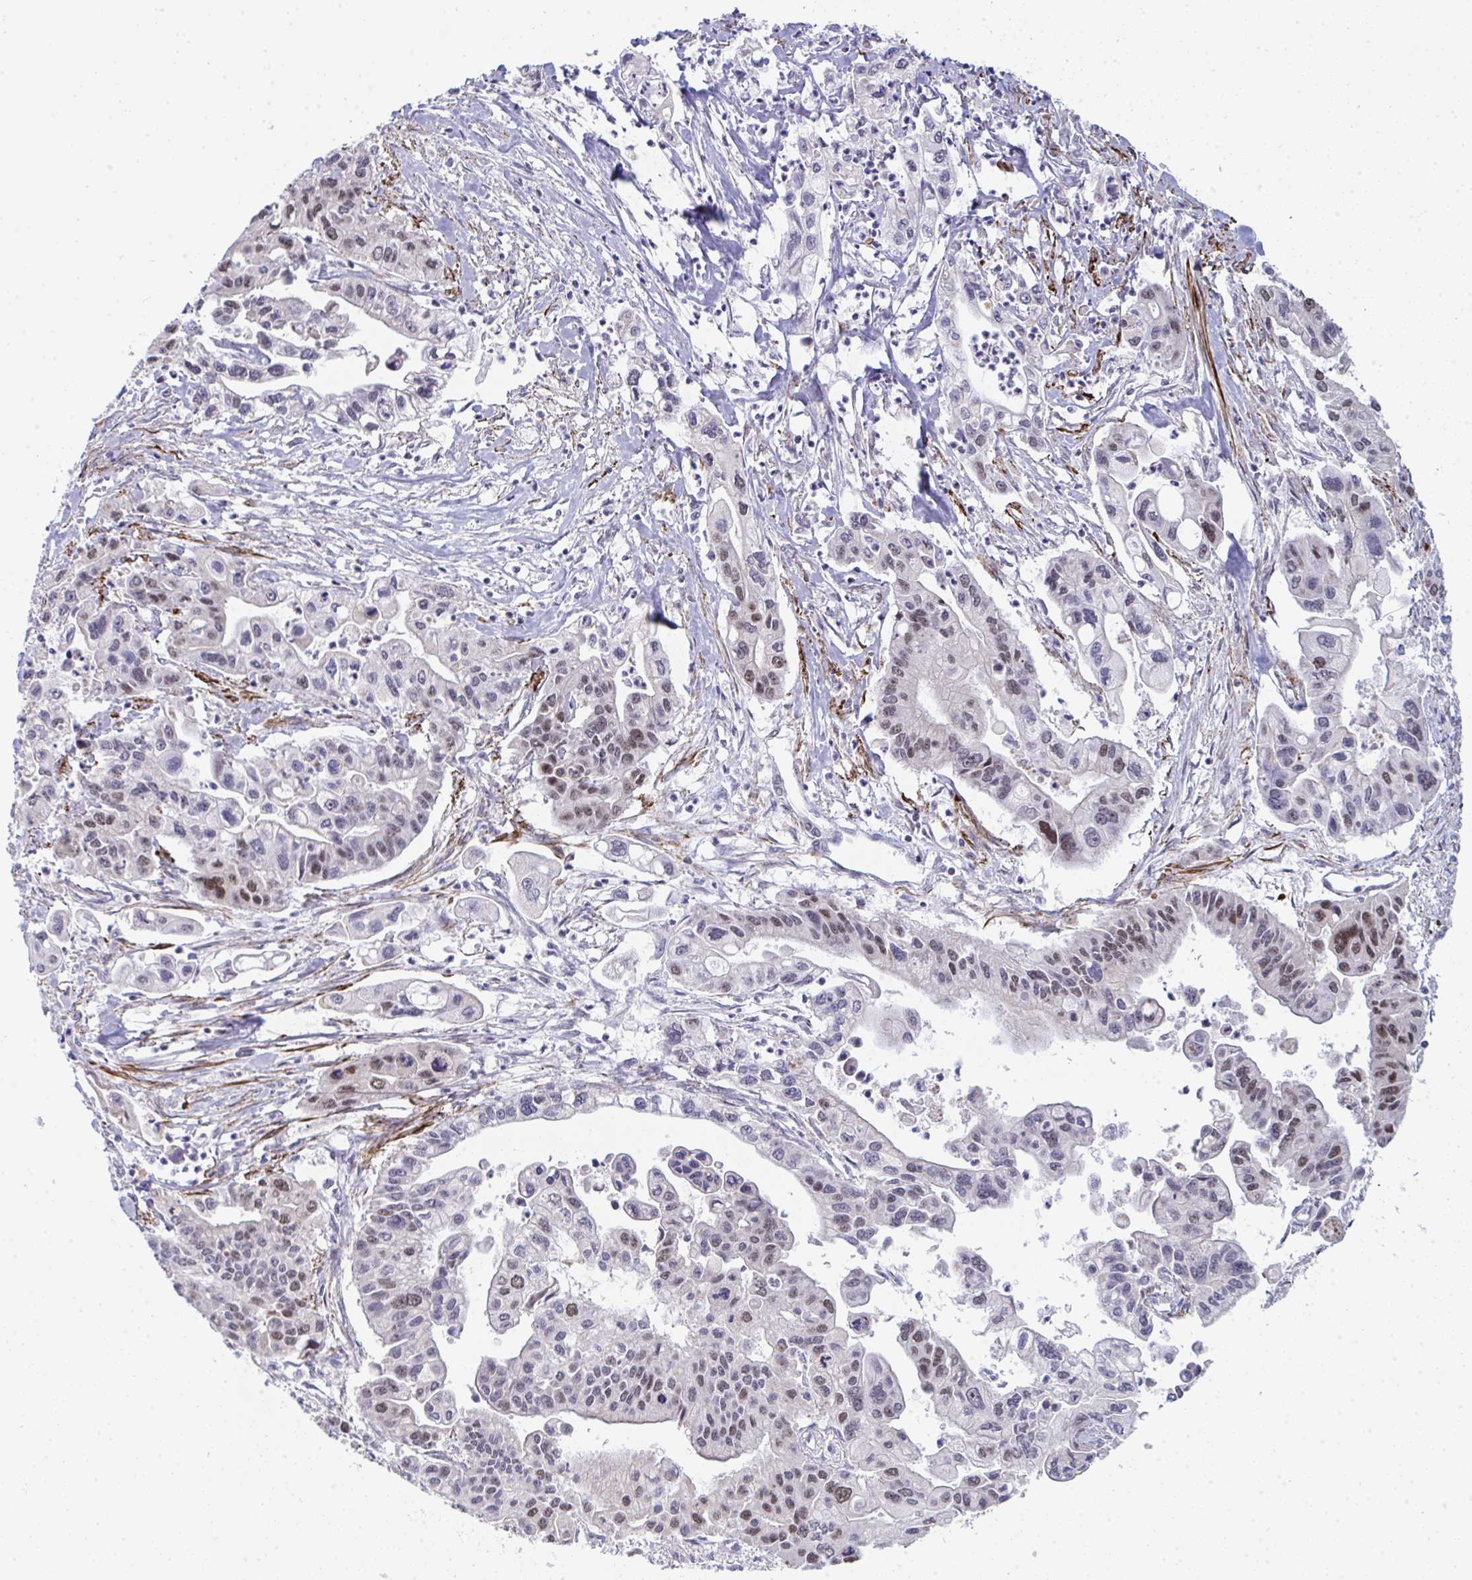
{"staining": {"intensity": "weak", "quantity": "25%-75%", "location": "nuclear"}, "tissue": "pancreatic cancer", "cell_type": "Tumor cells", "image_type": "cancer", "snomed": [{"axis": "morphology", "description": "Adenocarcinoma, NOS"}, {"axis": "topography", "description": "Pancreas"}], "caption": "DAB (3,3'-diaminobenzidine) immunohistochemical staining of human pancreatic cancer exhibits weak nuclear protein positivity in about 25%-75% of tumor cells. Ihc stains the protein in brown and the nuclei are stained blue.", "gene": "GINS2", "patient": {"sex": "male", "age": 62}}